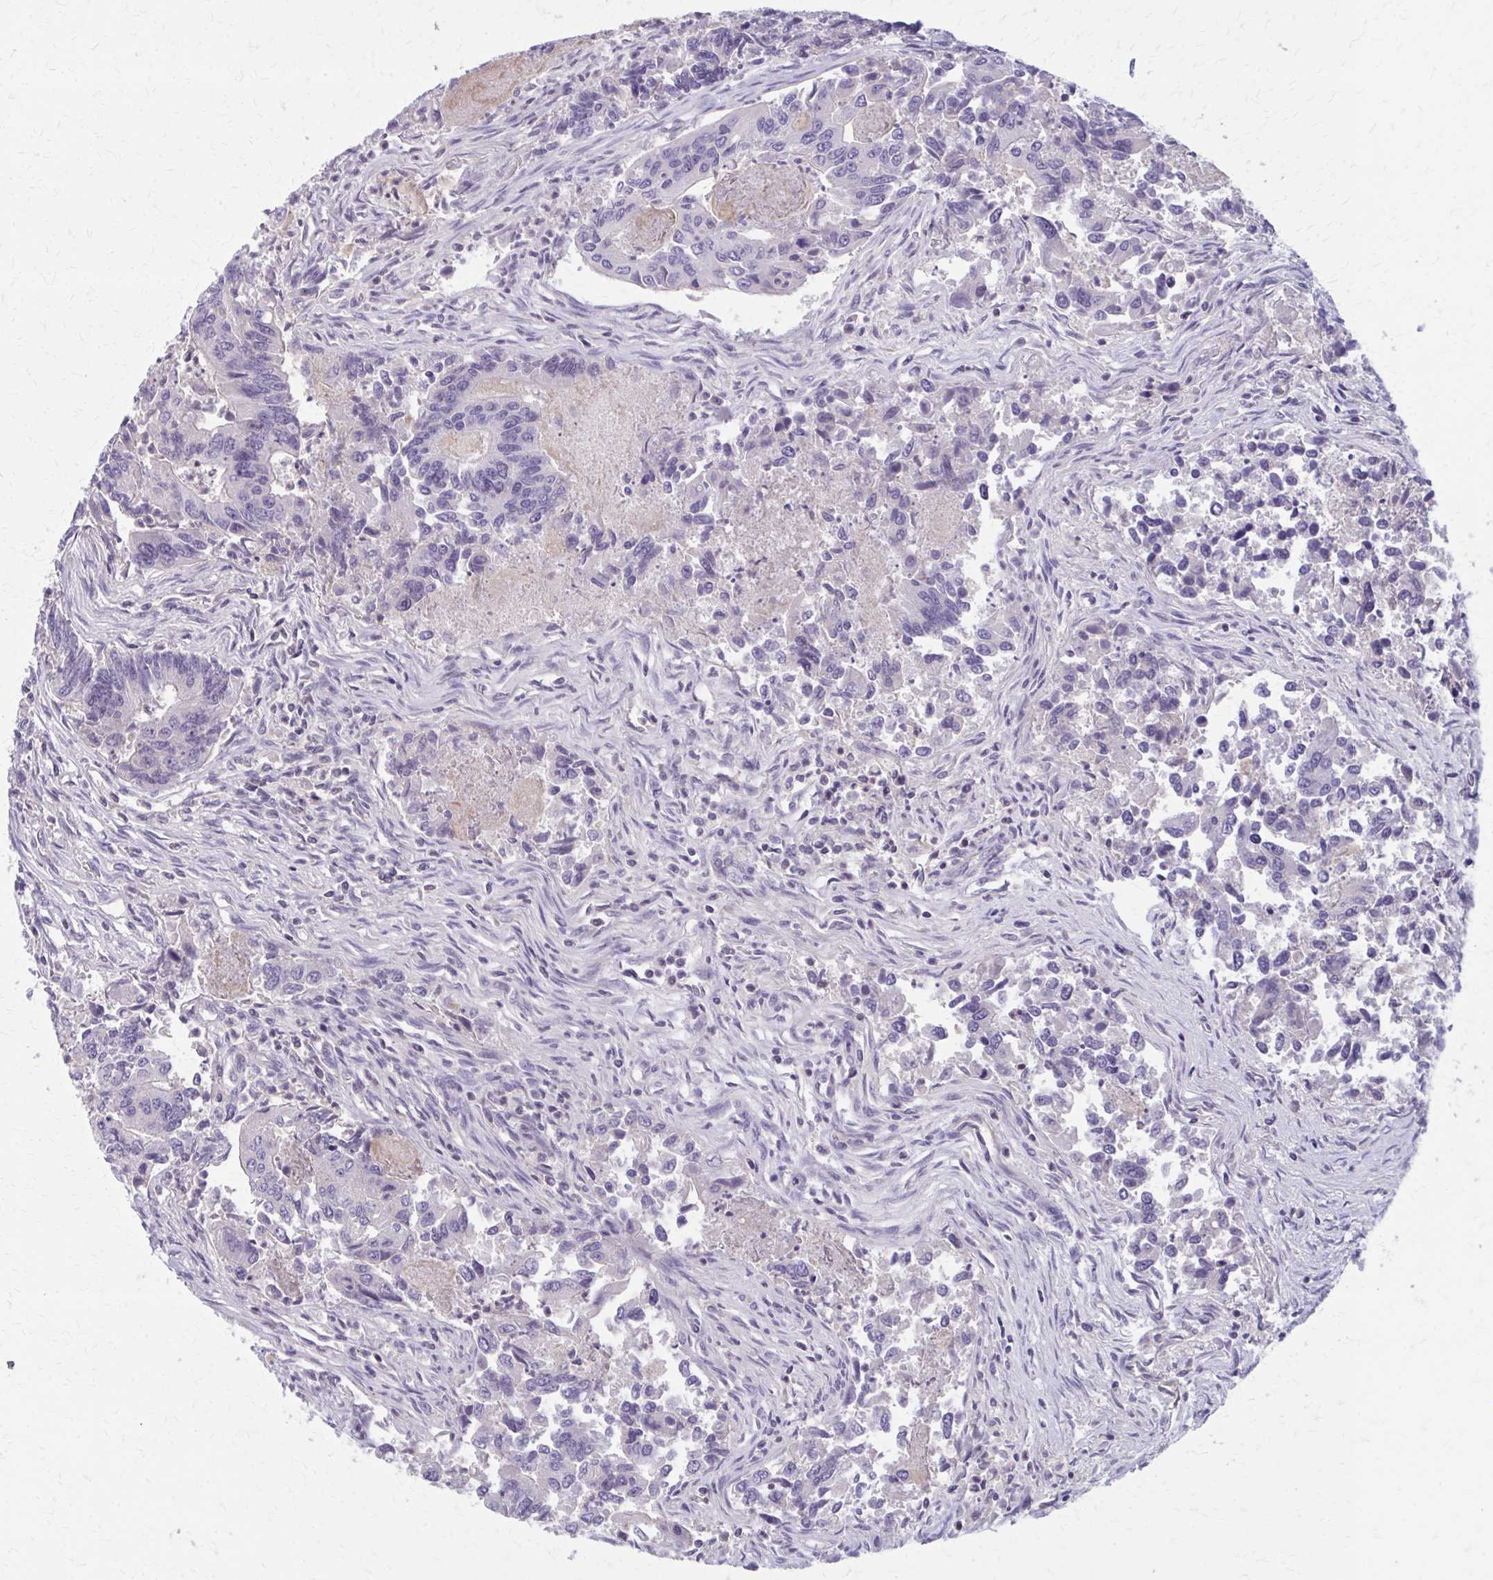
{"staining": {"intensity": "negative", "quantity": "none", "location": "none"}, "tissue": "colorectal cancer", "cell_type": "Tumor cells", "image_type": "cancer", "snomed": [{"axis": "morphology", "description": "Adenocarcinoma, NOS"}, {"axis": "topography", "description": "Colon"}], "caption": "Adenocarcinoma (colorectal) stained for a protein using immunohistochemistry (IHC) shows no expression tumor cells.", "gene": "OR4A47", "patient": {"sex": "female", "age": 67}}